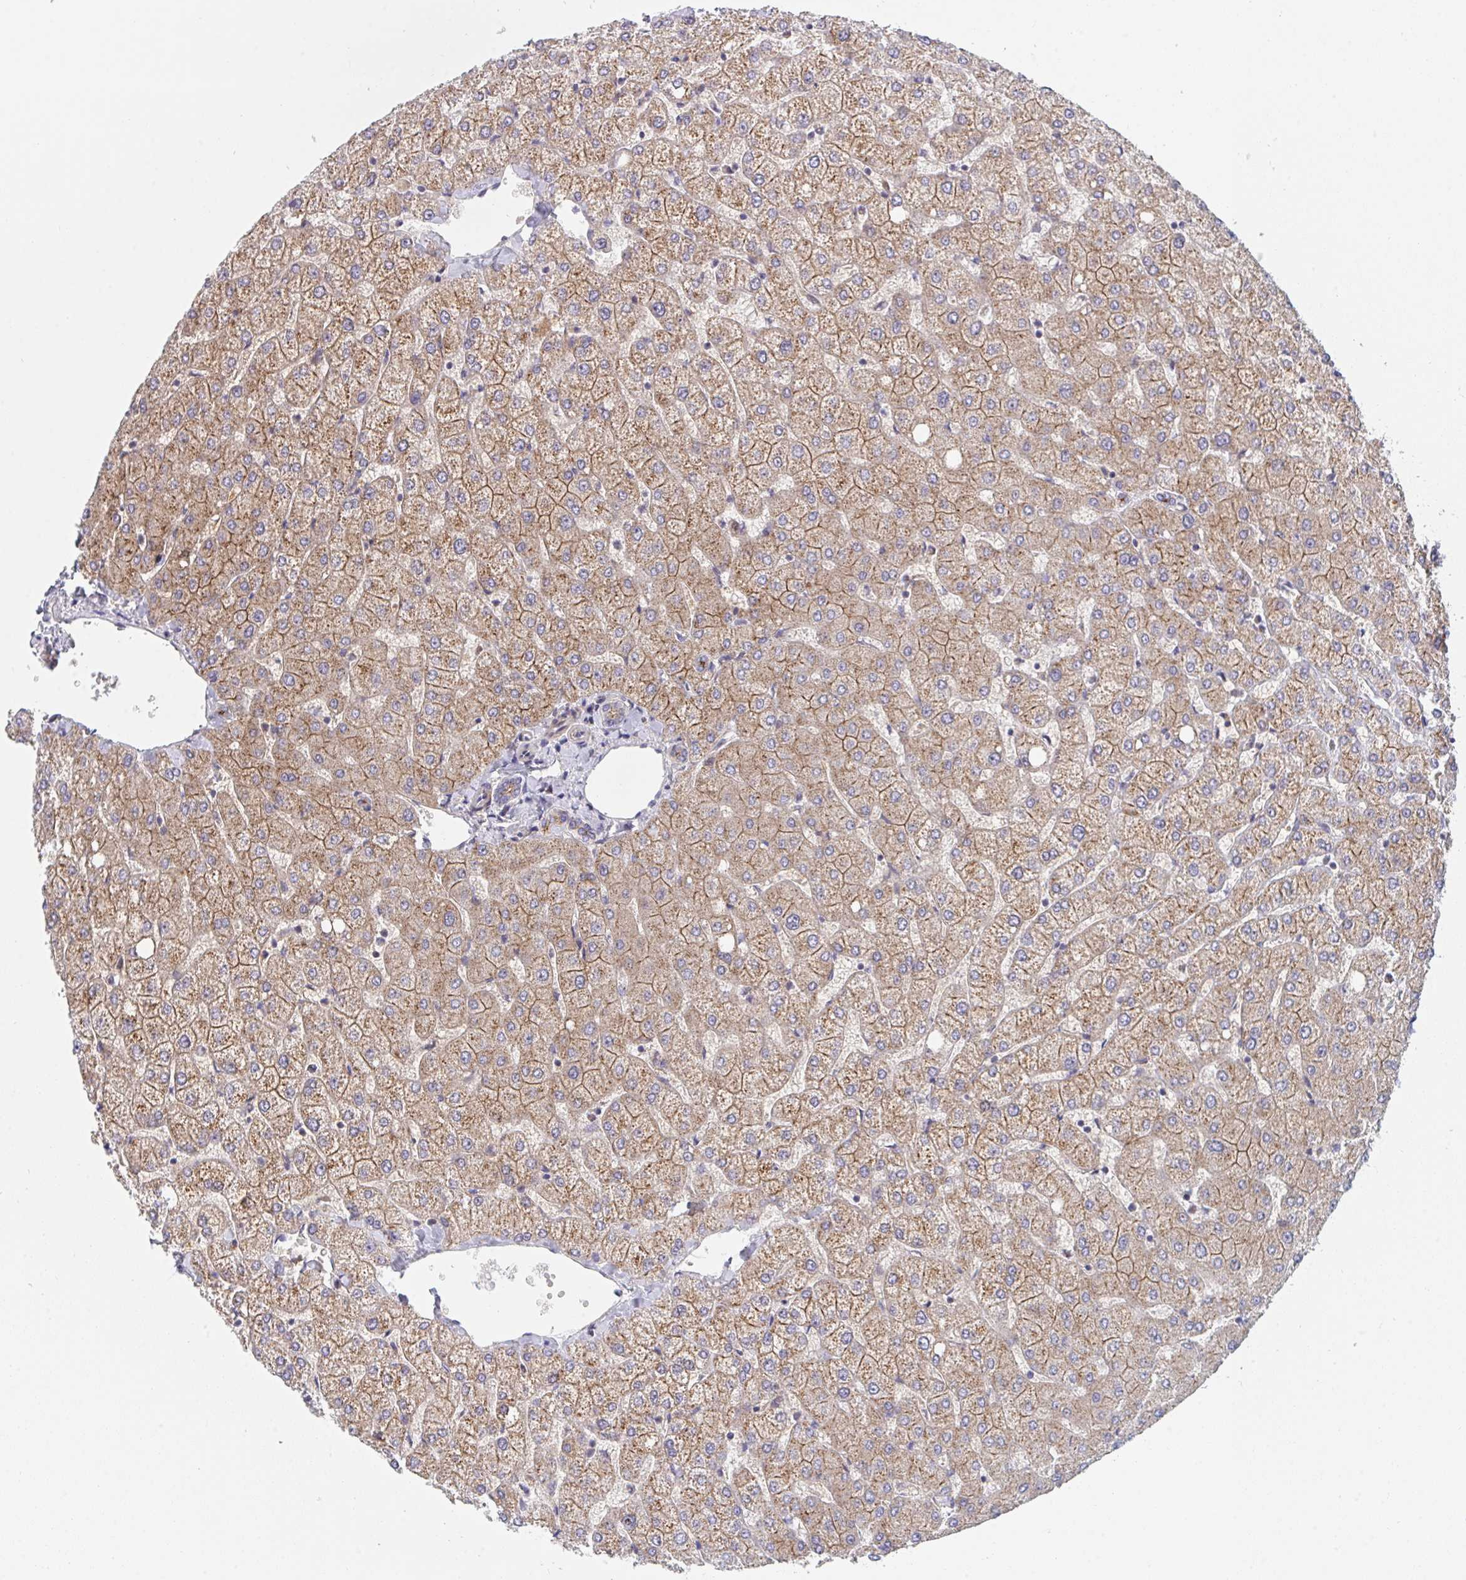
{"staining": {"intensity": "moderate", "quantity": "<25%", "location": "cytoplasmic/membranous"}, "tissue": "liver", "cell_type": "Cholangiocytes", "image_type": "normal", "snomed": [{"axis": "morphology", "description": "Normal tissue, NOS"}, {"axis": "topography", "description": "Liver"}], "caption": "Normal liver shows moderate cytoplasmic/membranous staining in approximately <25% of cholangiocytes, visualized by immunohistochemistry.", "gene": "TNFSF4", "patient": {"sex": "female", "age": 54}}